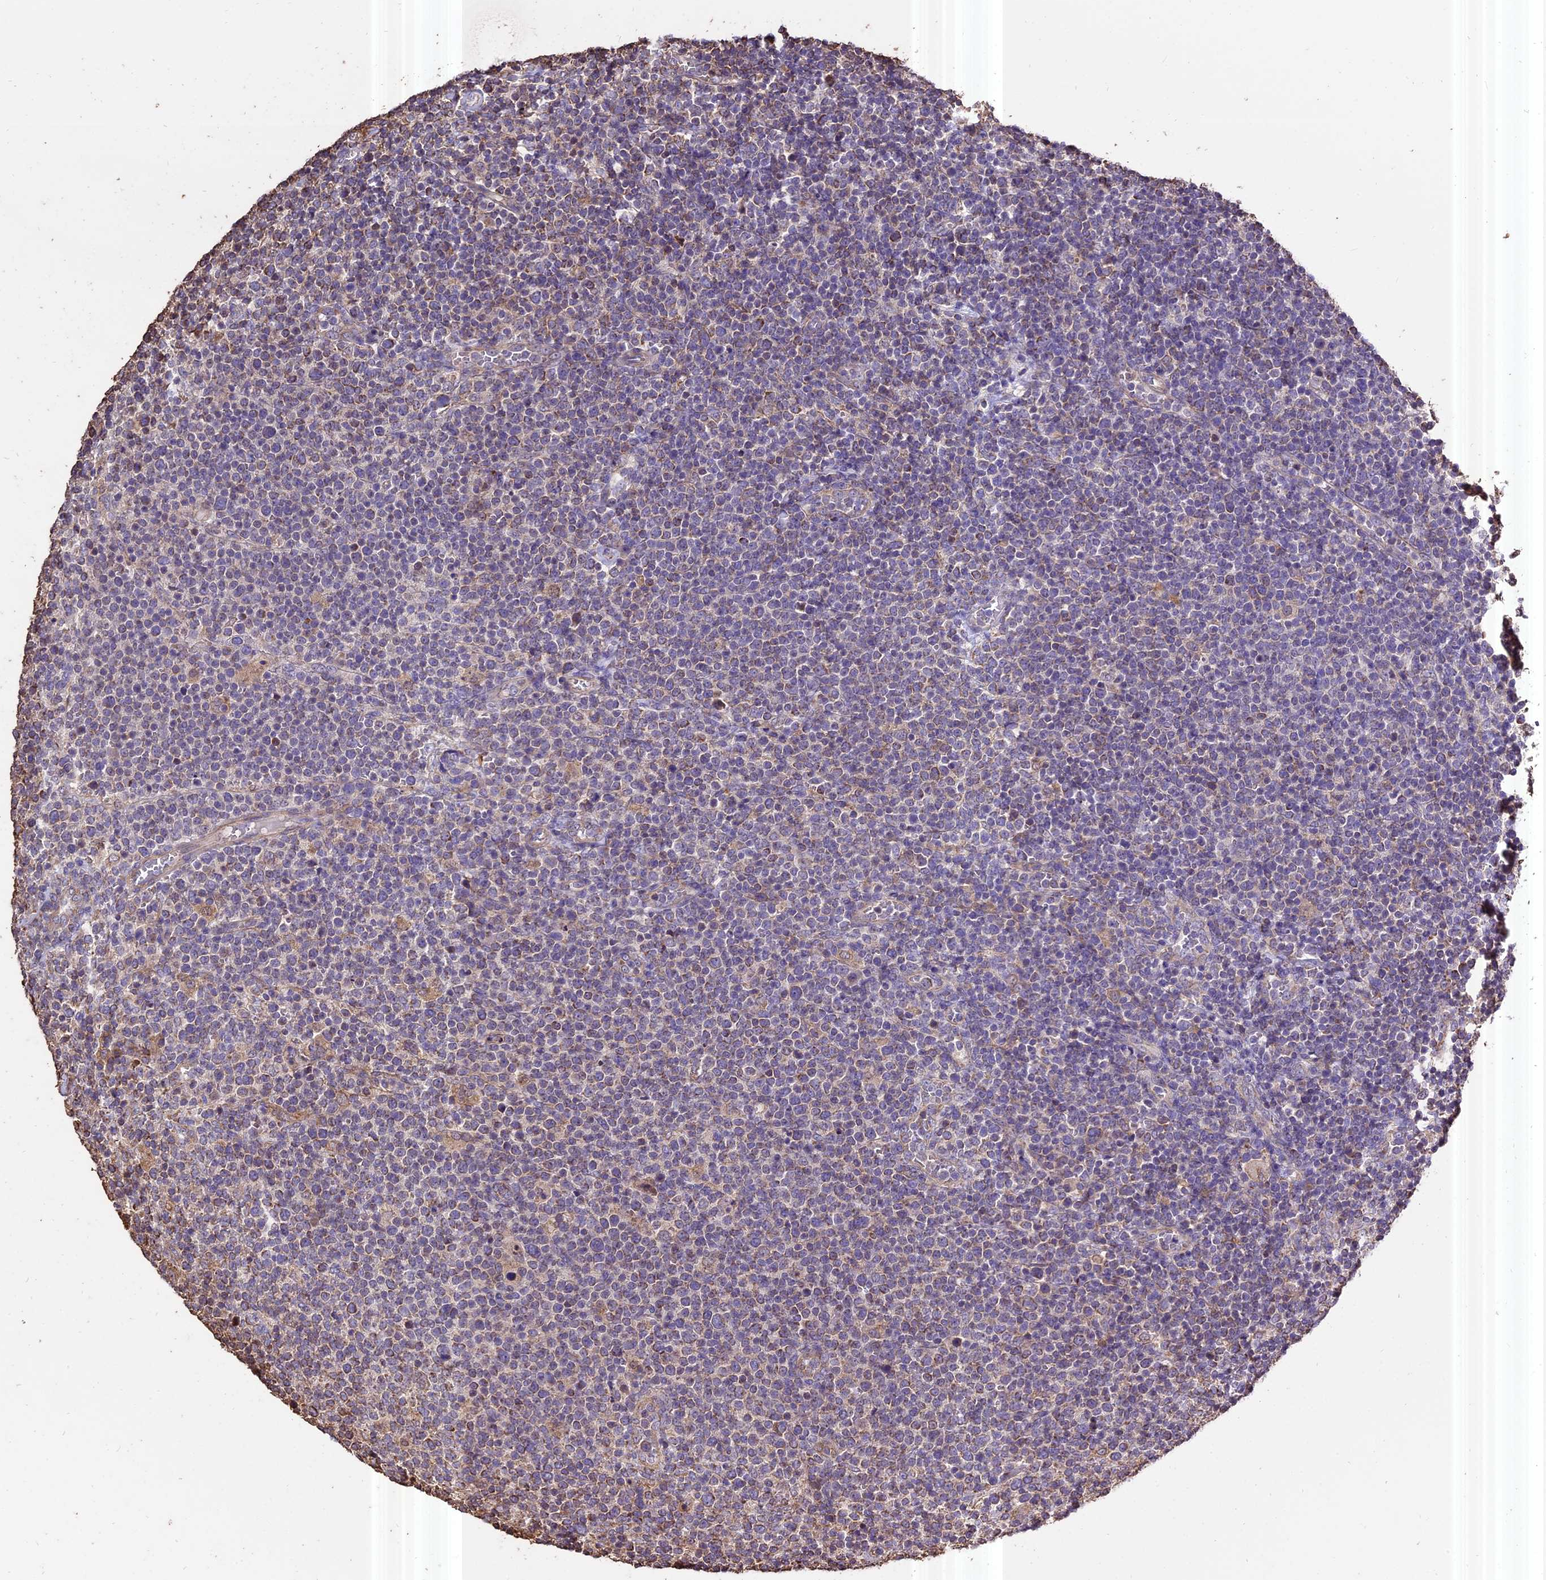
{"staining": {"intensity": "negative", "quantity": "none", "location": "none"}, "tissue": "lymphoma", "cell_type": "Tumor cells", "image_type": "cancer", "snomed": [{"axis": "morphology", "description": "Malignant lymphoma, non-Hodgkin's type, High grade"}, {"axis": "topography", "description": "Lymph node"}], "caption": "The immunohistochemistry micrograph has no significant staining in tumor cells of lymphoma tissue.", "gene": "PGPEP1L", "patient": {"sex": "male", "age": 61}}